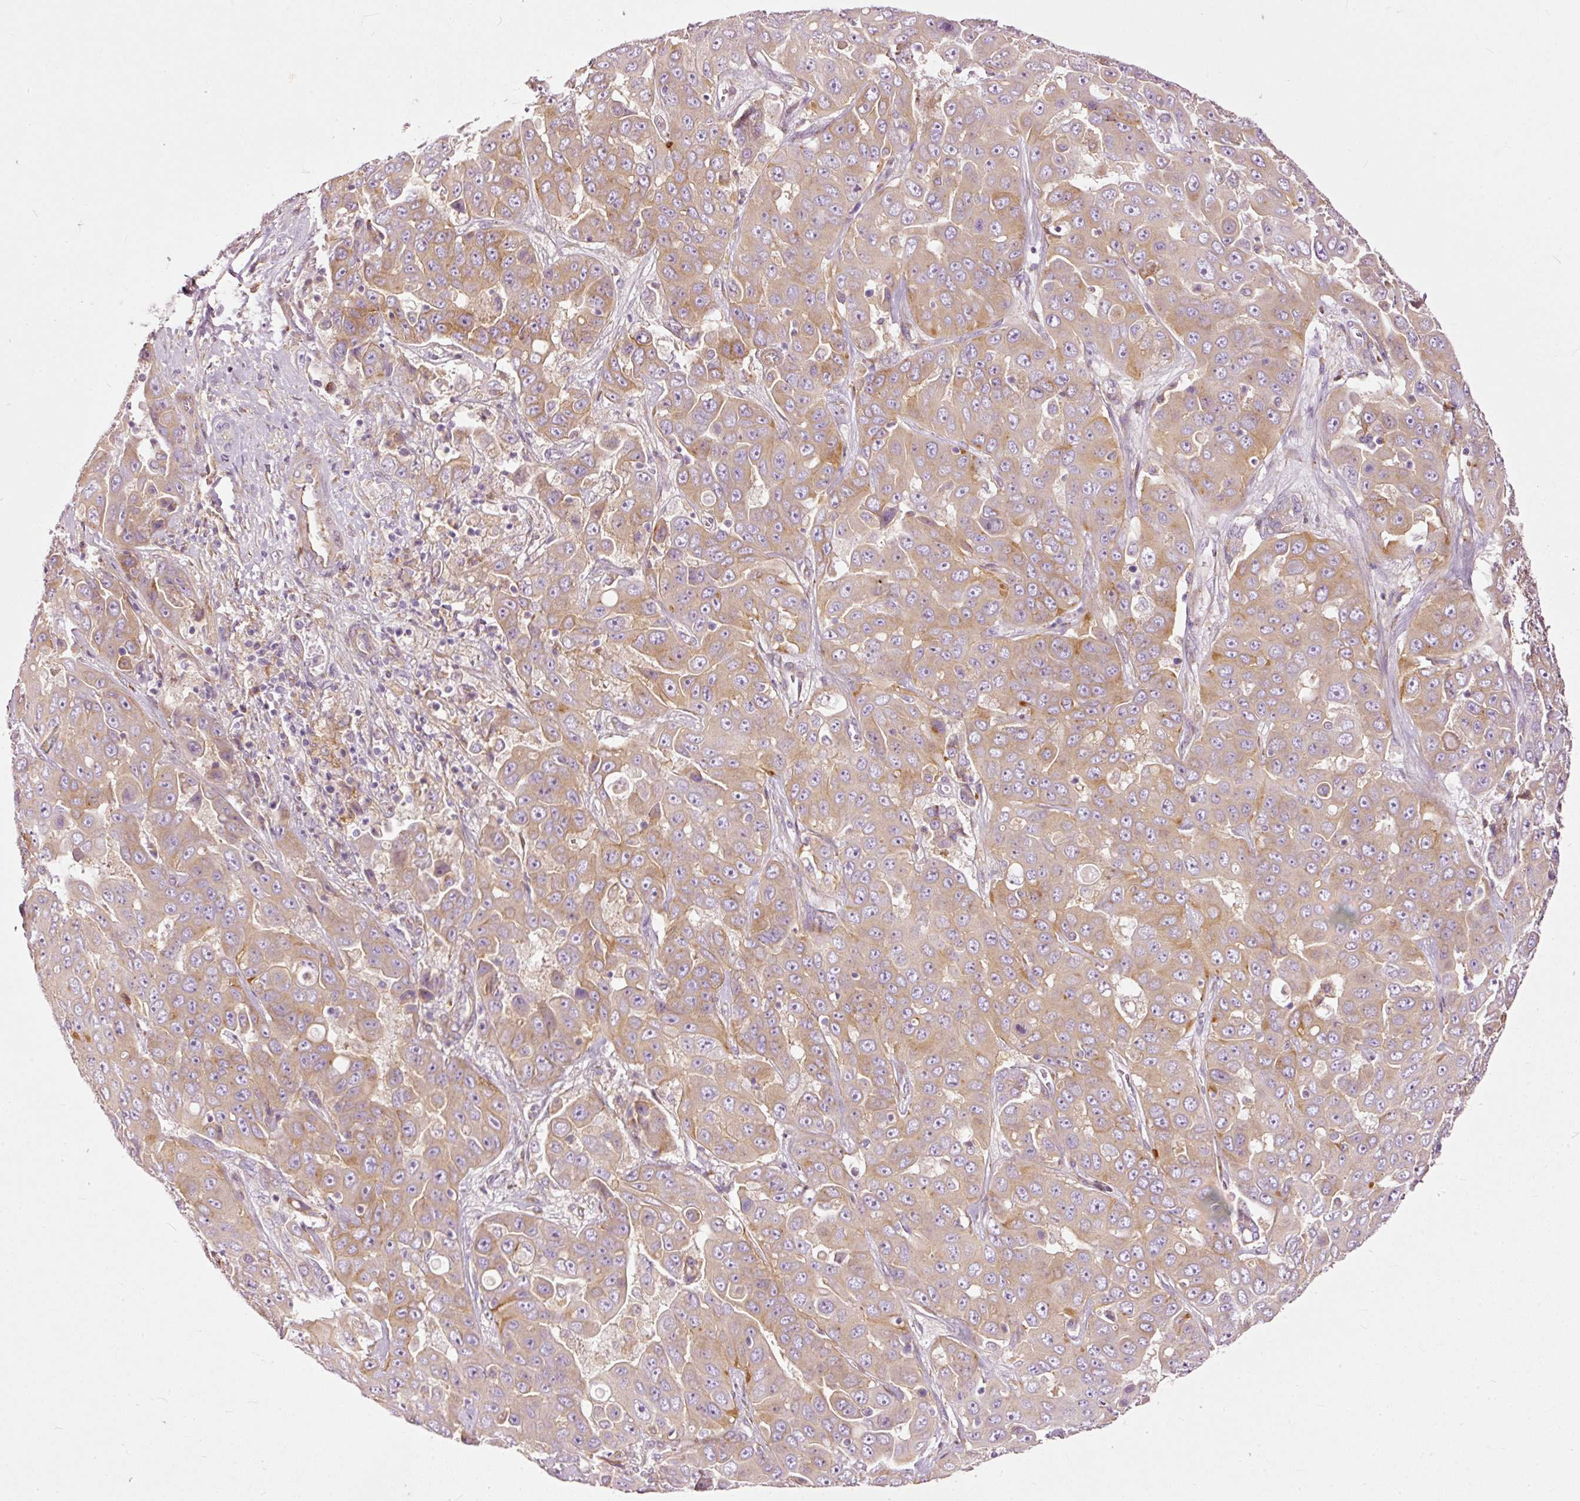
{"staining": {"intensity": "weak", "quantity": ">75%", "location": "cytoplasmic/membranous"}, "tissue": "liver cancer", "cell_type": "Tumor cells", "image_type": "cancer", "snomed": [{"axis": "morphology", "description": "Cholangiocarcinoma"}, {"axis": "topography", "description": "Liver"}], "caption": "Protein expression analysis of cholangiocarcinoma (liver) reveals weak cytoplasmic/membranous positivity in about >75% of tumor cells.", "gene": "PAQR9", "patient": {"sex": "female", "age": 52}}